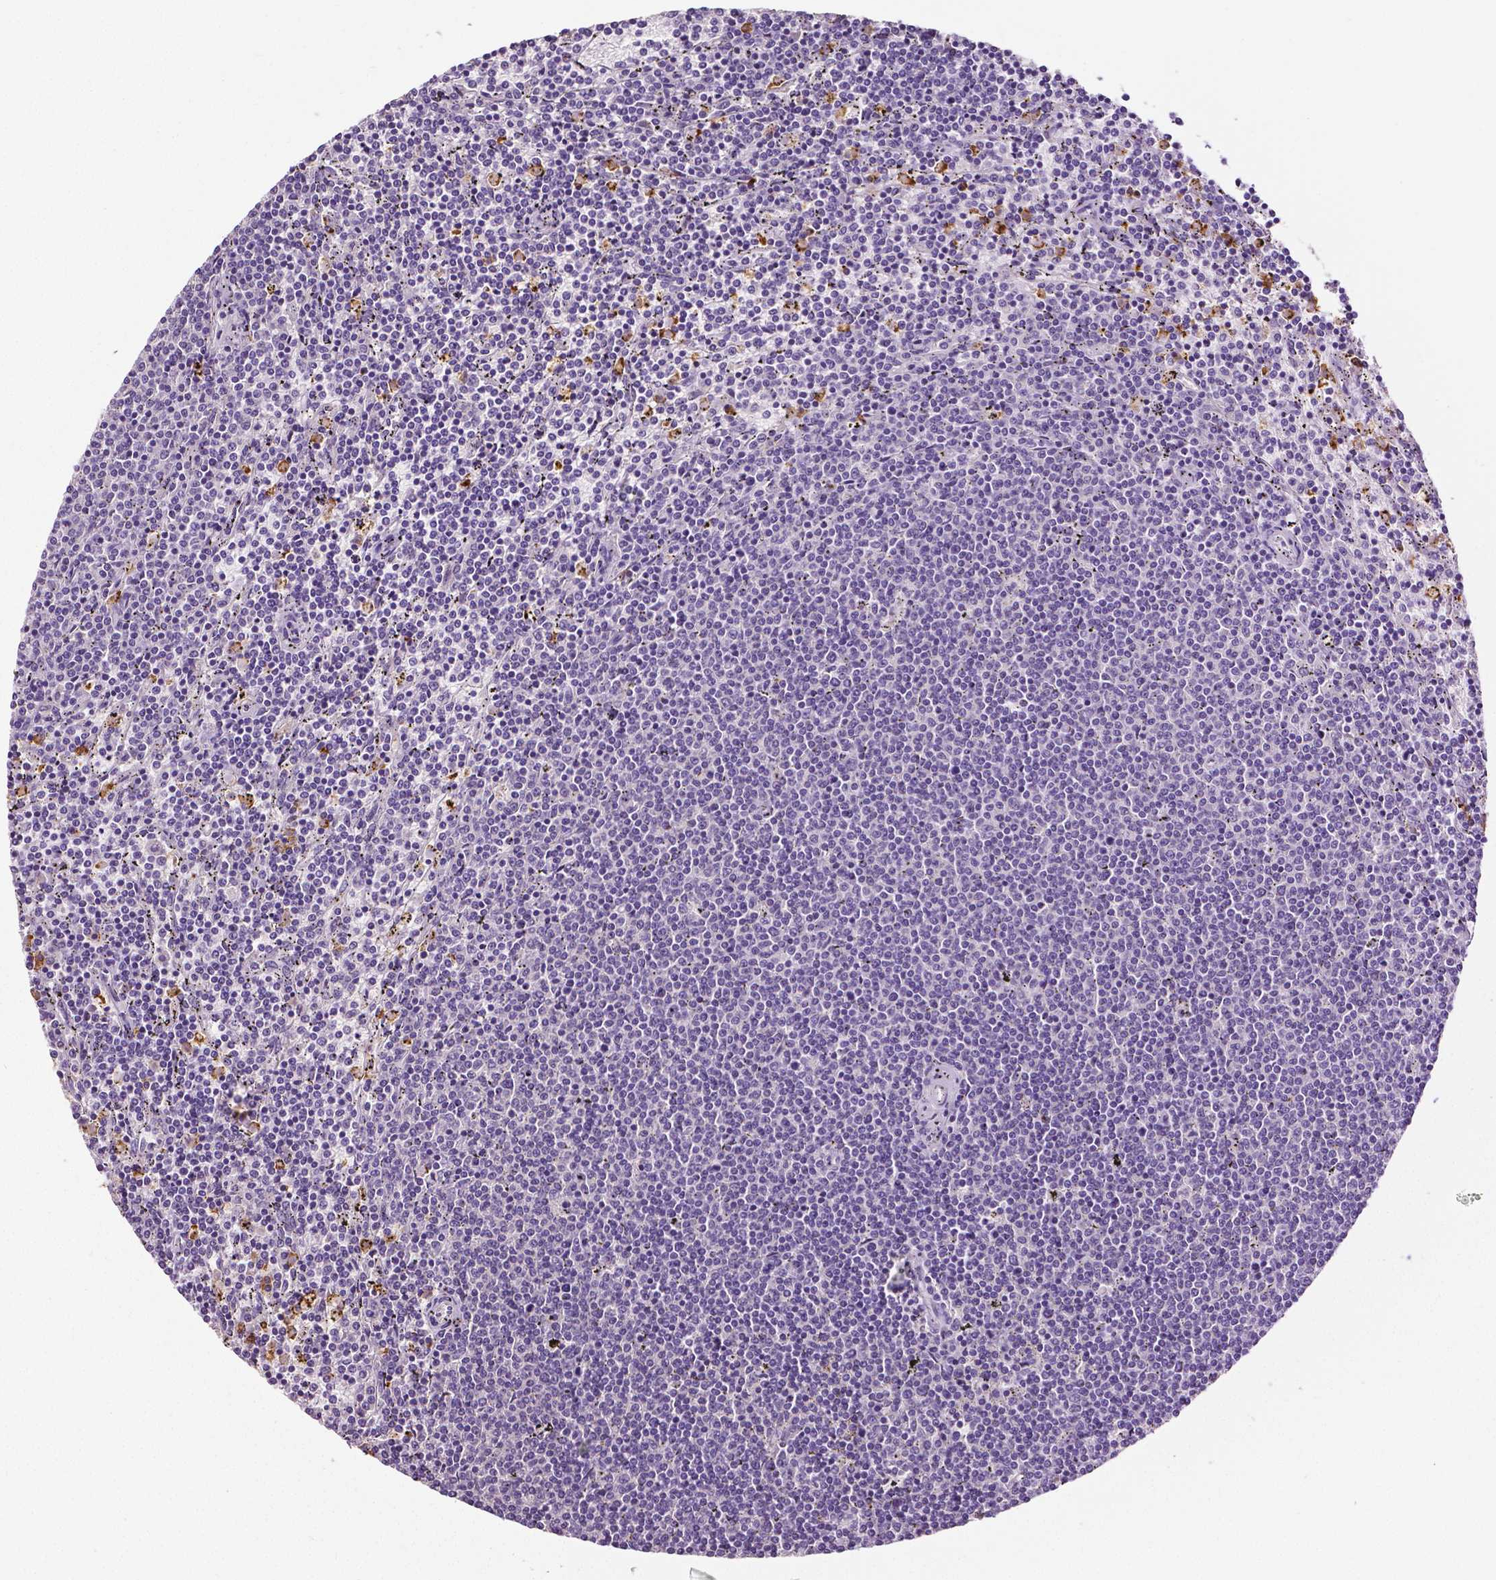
{"staining": {"intensity": "negative", "quantity": "none", "location": "none"}, "tissue": "lymphoma", "cell_type": "Tumor cells", "image_type": "cancer", "snomed": [{"axis": "morphology", "description": "Malignant lymphoma, non-Hodgkin's type, Low grade"}, {"axis": "topography", "description": "Spleen"}], "caption": "This is an IHC histopathology image of low-grade malignant lymphoma, non-Hodgkin's type. There is no staining in tumor cells.", "gene": "PTPN5", "patient": {"sex": "female", "age": 50}}